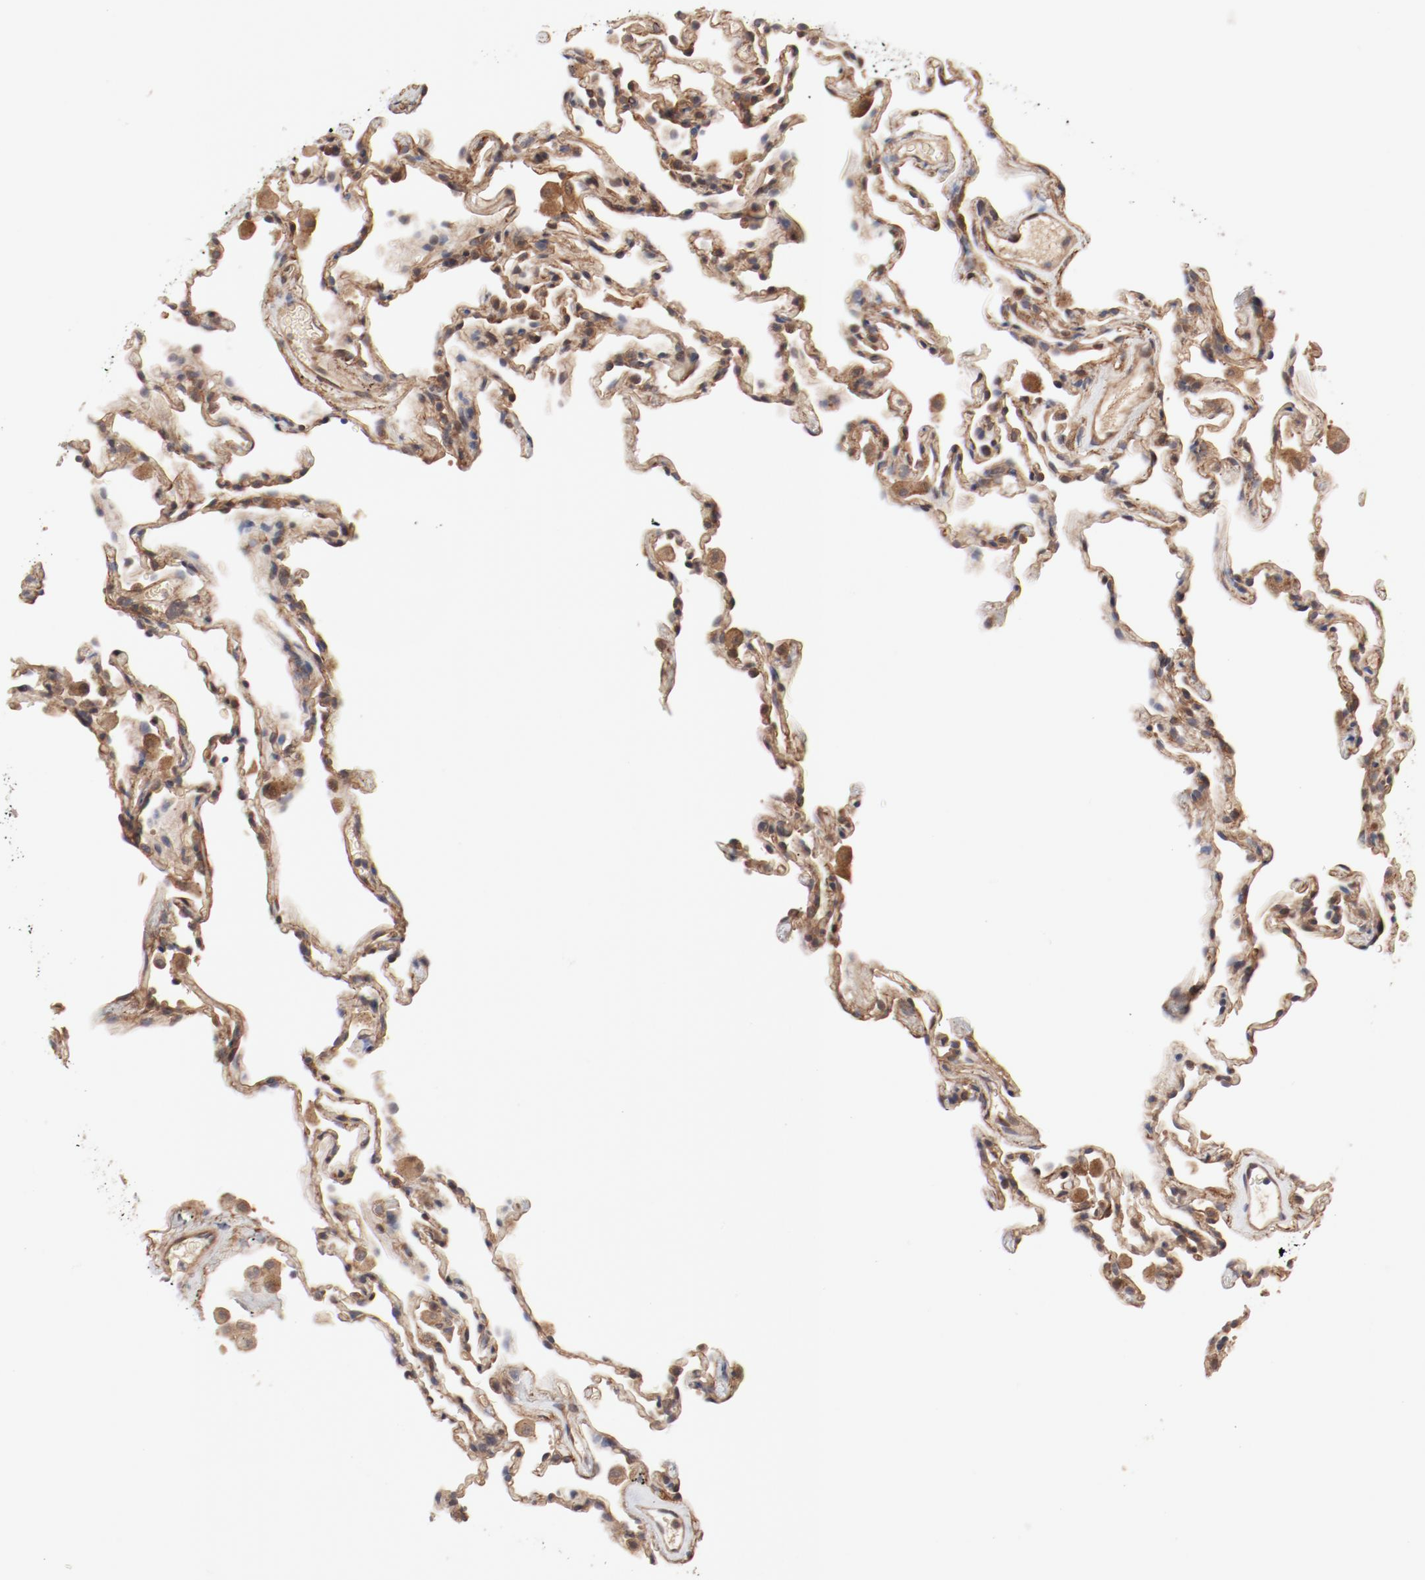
{"staining": {"intensity": "negative", "quantity": "none", "location": "none"}, "tissue": "lung", "cell_type": "Alveolar cells", "image_type": "normal", "snomed": [{"axis": "morphology", "description": "Normal tissue, NOS"}, {"axis": "morphology", "description": "Soft tissue tumor metastatic"}, {"axis": "topography", "description": "Lung"}], "caption": "Immunohistochemistry (IHC) histopathology image of benign human lung stained for a protein (brown), which exhibits no staining in alveolar cells. (Stains: DAB IHC with hematoxylin counter stain, Microscopy: brightfield microscopy at high magnification).", "gene": "PITPNM2", "patient": {"sex": "male", "age": 59}}